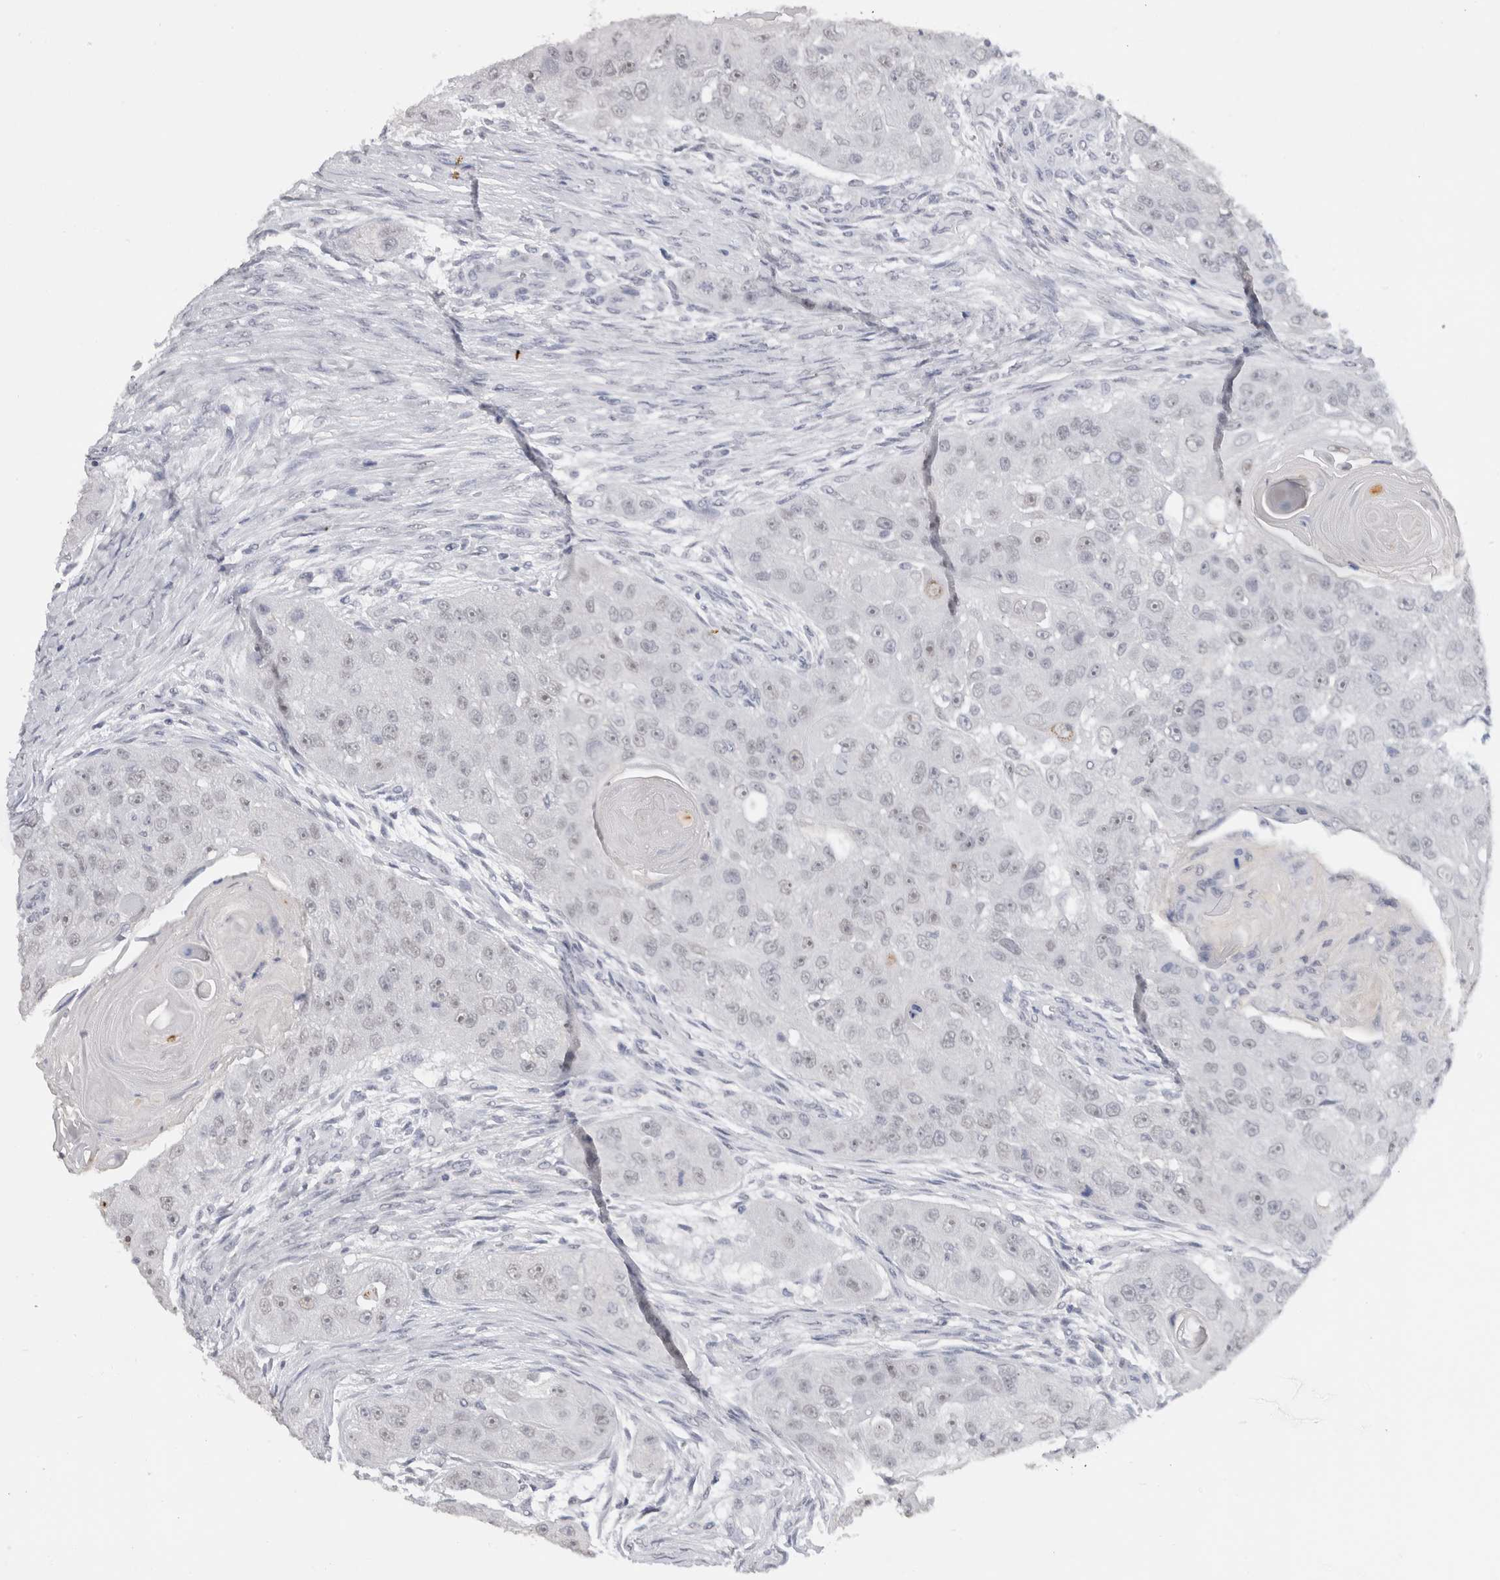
{"staining": {"intensity": "negative", "quantity": "none", "location": "none"}, "tissue": "head and neck cancer", "cell_type": "Tumor cells", "image_type": "cancer", "snomed": [{"axis": "morphology", "description": "Normal tissue, NOS"}, {"axis": "morphology", "description": "Squamous cell carcinoma, NOS"}, {"axis": "topography", "description": "Skeletal muscle"}, {"axis": "topography", "description": "Head-Neck"}], "caption": "An immunohistochemistry histopathology image of head and neck cancer (squamous cell carcinoma) is shown. There is no staining in tumor cells of head and neck cancer (squamous cell carcinoma). (DAB immunohistochemistry (IHC) with hematoxylin counter stain).", "gene": "CADM3", "patient": {"sex": "male", "age": 51}}